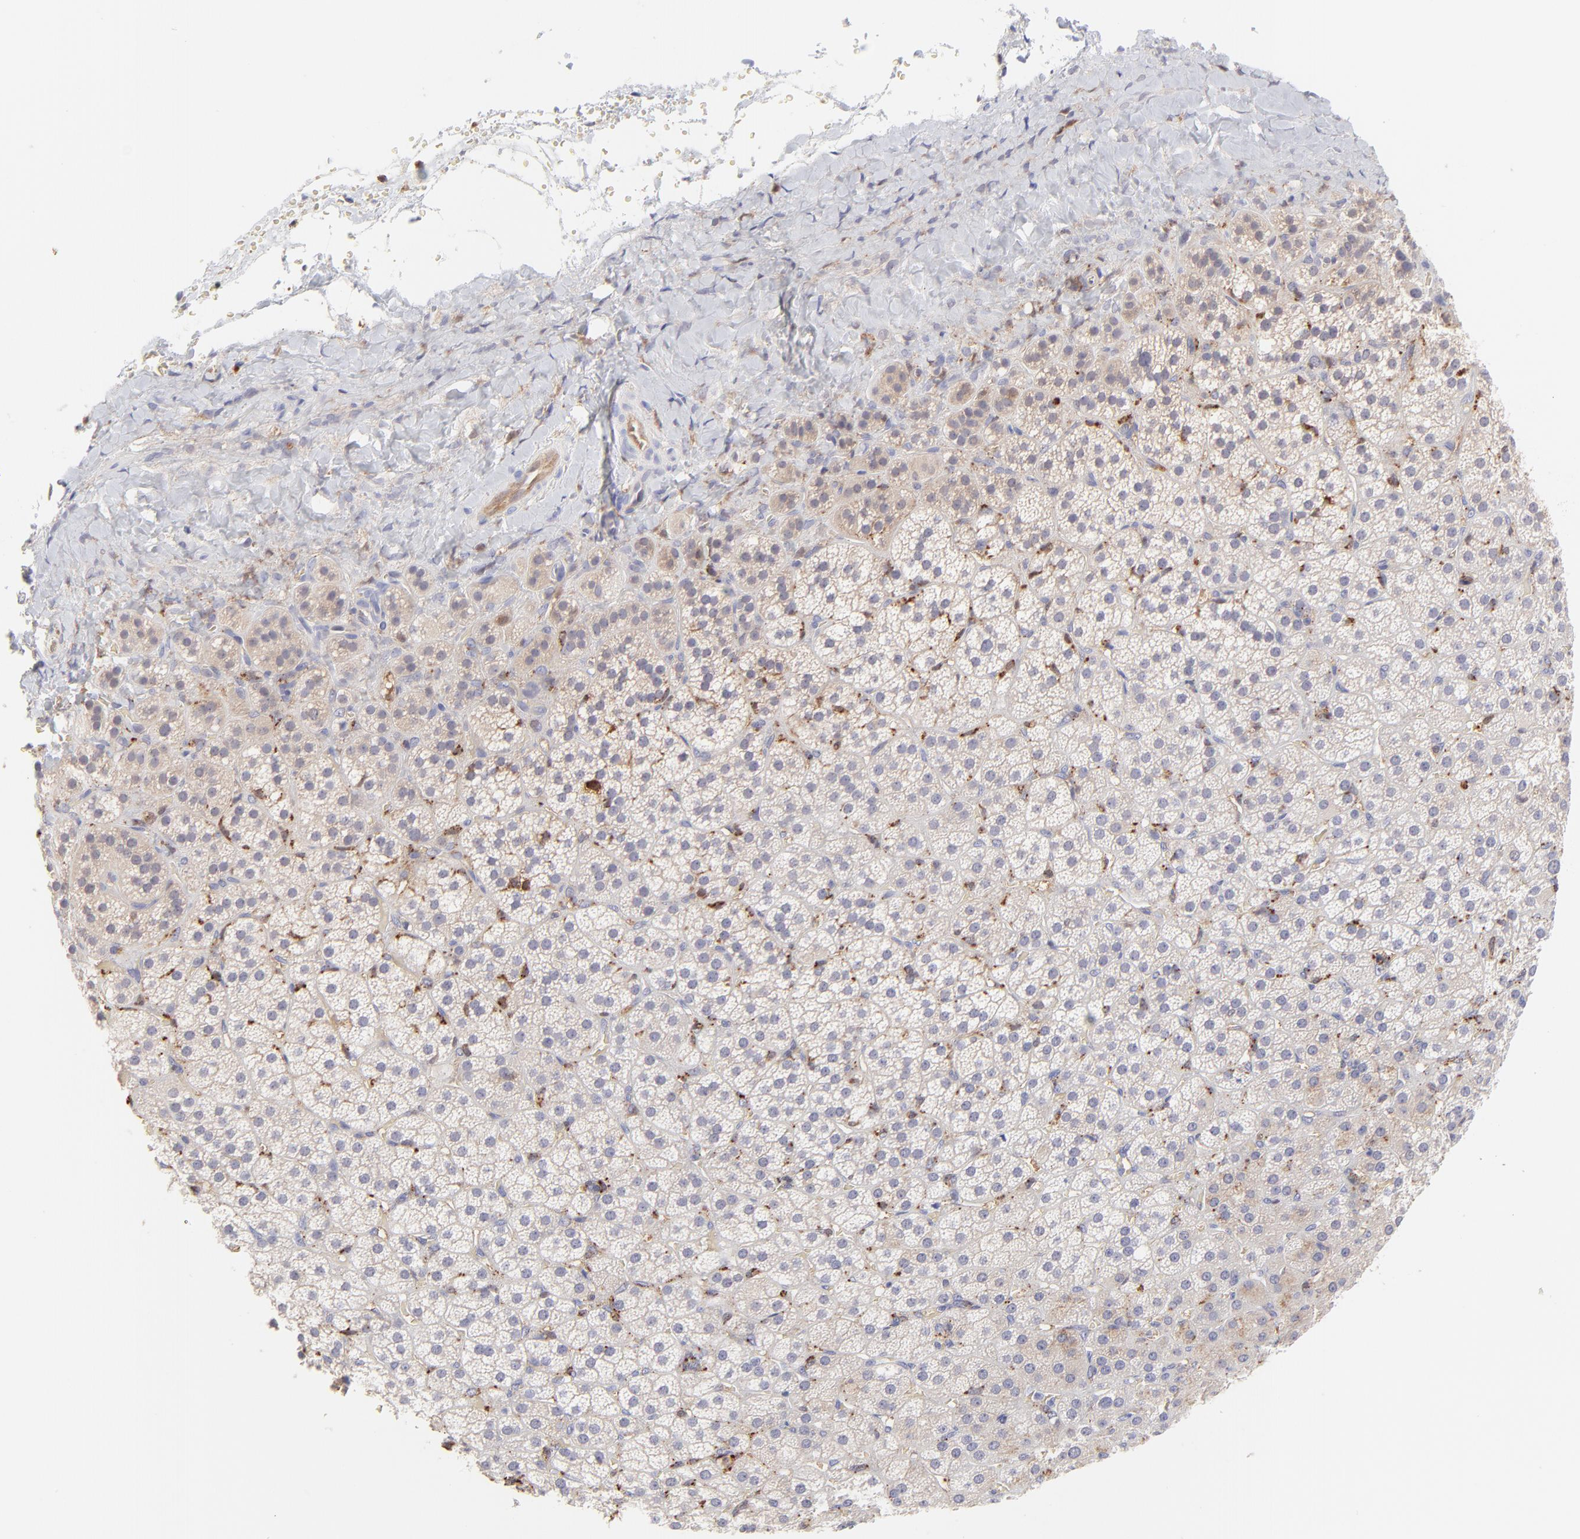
{"staining": {"intensity": "negative", "quantity": "none", "location": "none"}, "tissue": "adrenal gland", "cell_type": "Glandular cells", "image_type": "normal", "snomed": [{"axis": "morphology", "description": "Normal tissue, NOS"}, {"axis": "topography", "description": "Adrenal gland"}], "caption": "High power microscopy photomicrograph of an IHC image of unremarkable adrenal gland, revealing no significant positivity in glandular cells.", "gene": "HYAL1", "patient": {"sex": "female", "age": 71}}